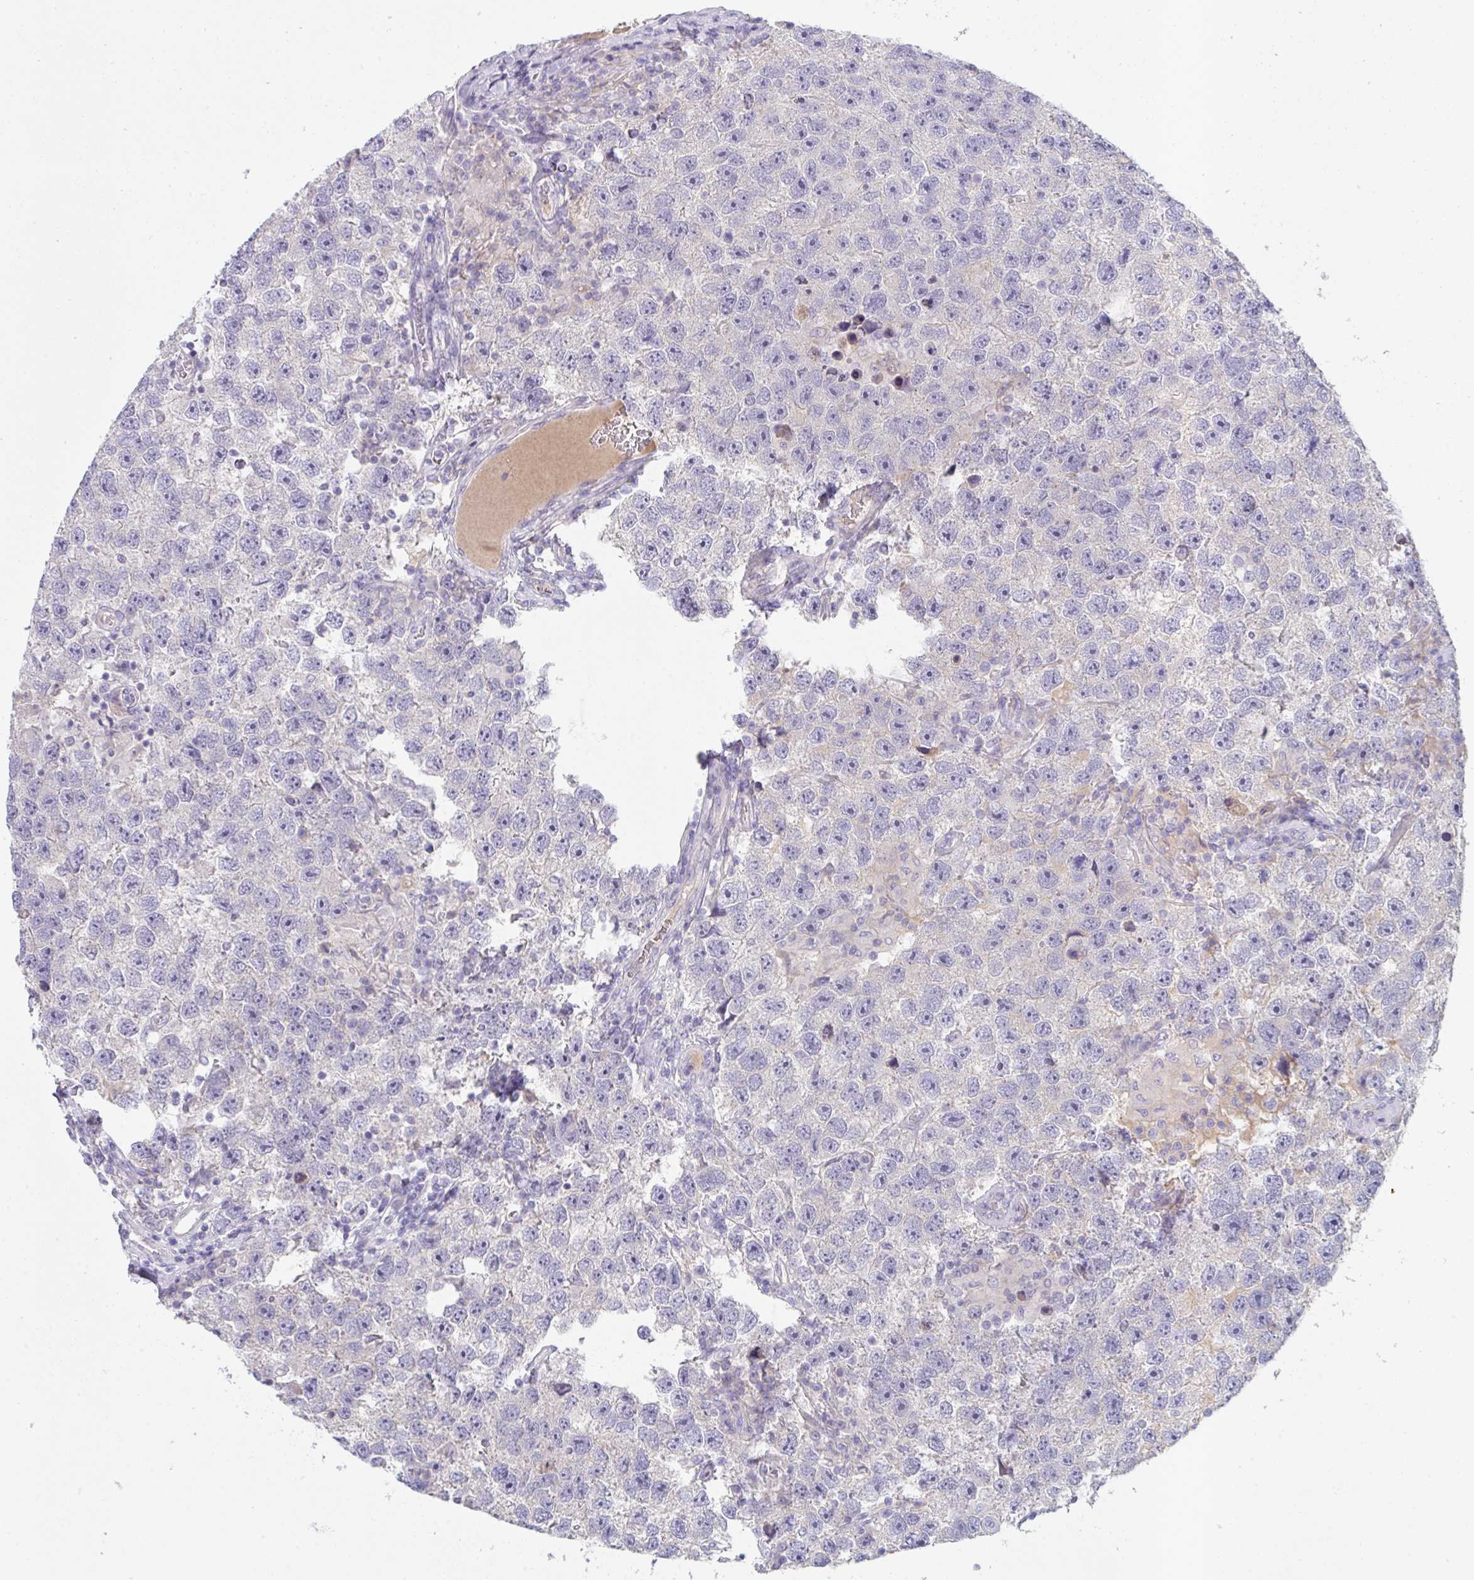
{"staining": {"intensity": "negative", "quantity": "none", "location": "none"}, "tissue": "testis cancer", "cell_type": "Tumor cells", "image_type": "cancer", "snomed": [{"axis": "morphology", "description": "Seminoma, NOS"}, {"axis": "topography", "description": "Testis"}], "caption": "Immunohistochemistry (IHC) photomicrograph of neoplastic tissue: testis seminoma stained with DAB demonstrates no significant protein expression in tumor cells.", "gene": "HGFAC", "patient": {"sex": "male", "age": 26}}